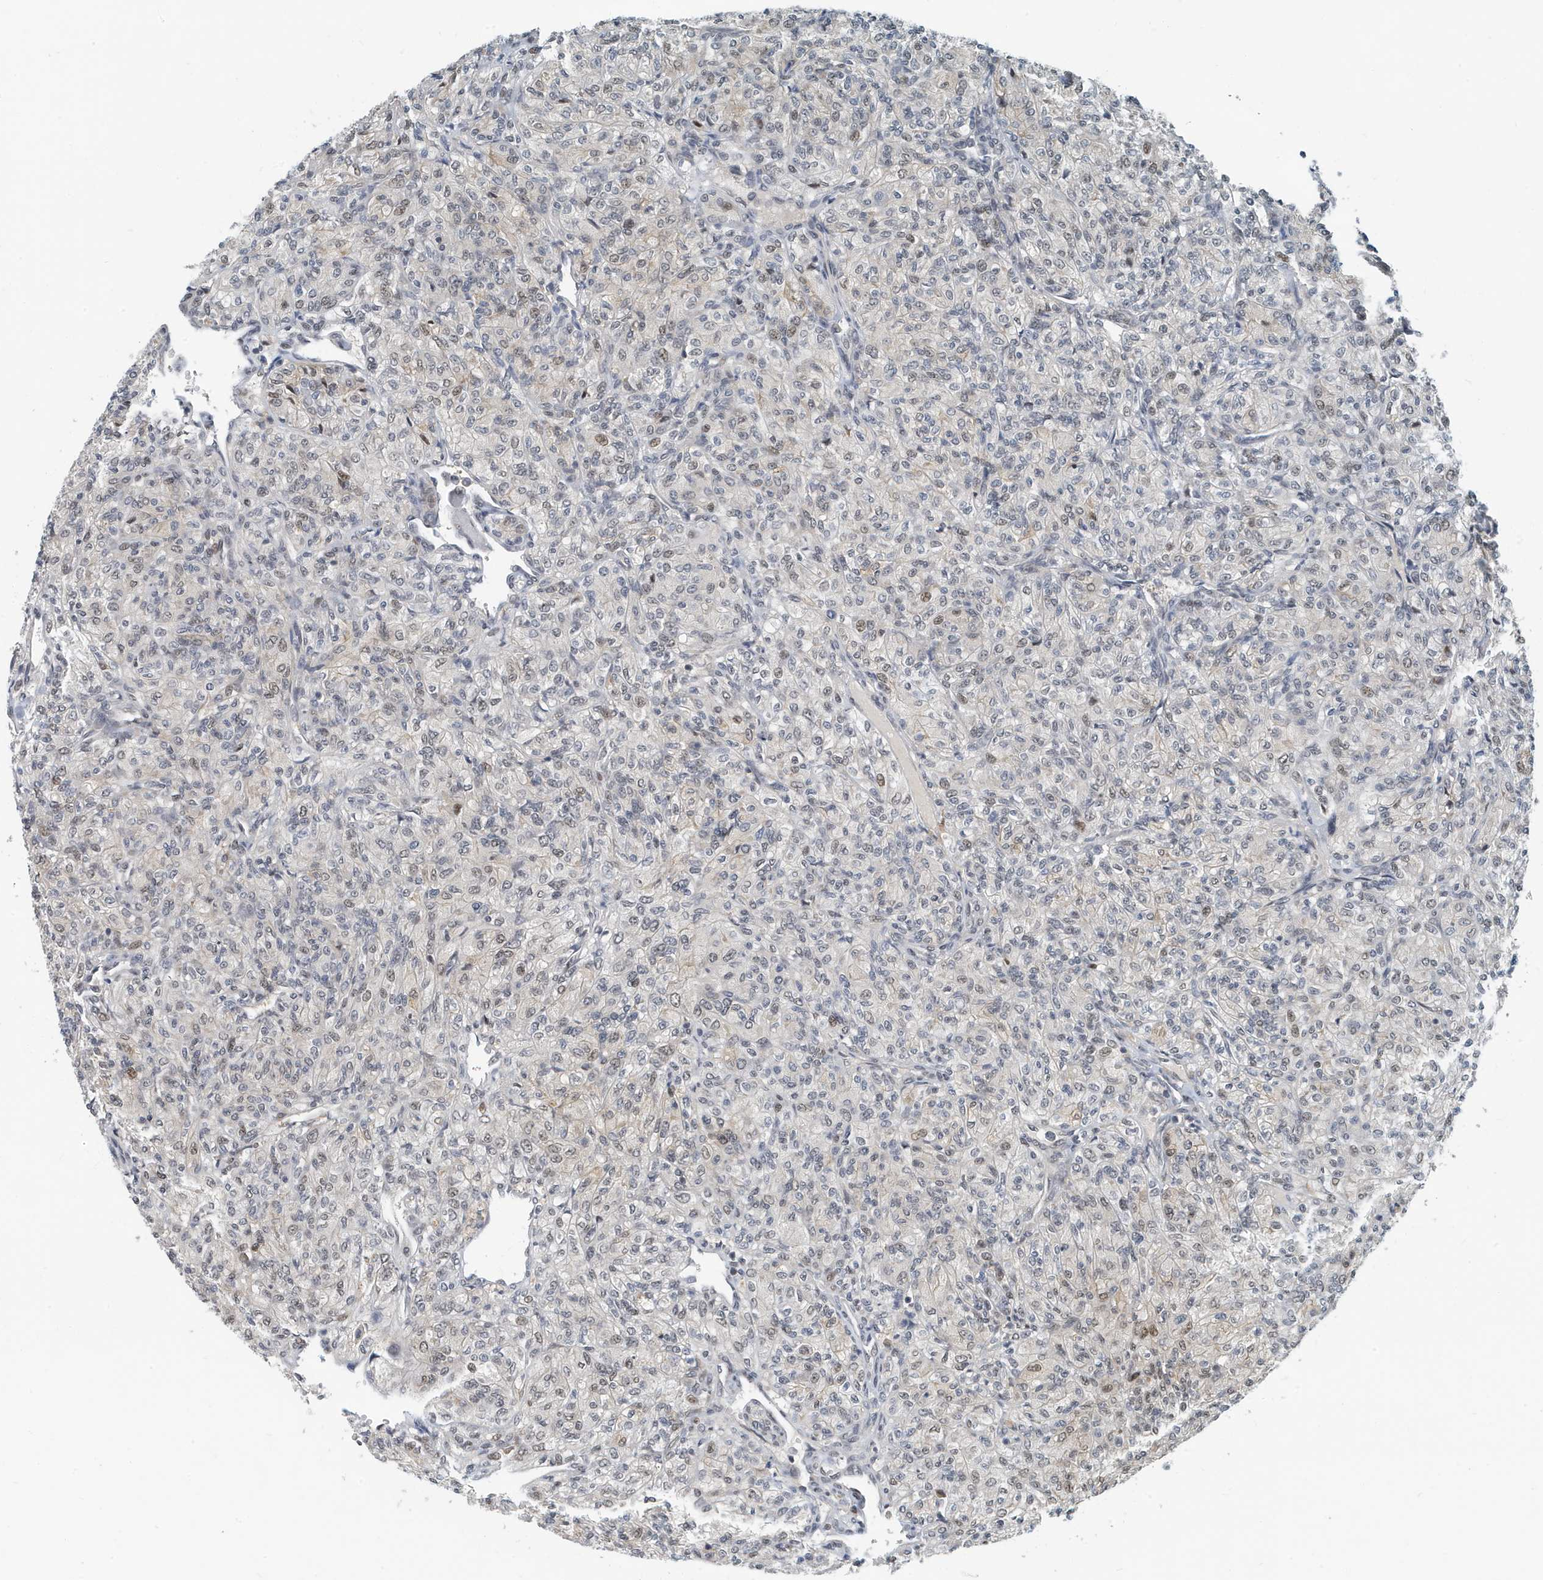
{"staining": {"intensity": "weak", "quantity": "25%-75%", "location": "cytoplasmic/membranous,nuclear"}, "tissue": "renal cancer", "cell_type": "Tumor cells", "image_type": "cancer", "snomed": [{"axis": "morphology", "description": "Adenocarcinoma, NOS"}, {"axis": "topography", "description": "Kidney"}], "caption": "Adenocarcinoma (renal) was stained to show a protein in brown. There is low levels of weak cytoplasmic/membranous and nuclear staining in about 25%-75% of tumor cells.", "gene": "KIF15", "patient": {"sex": "male", "age": 77}}